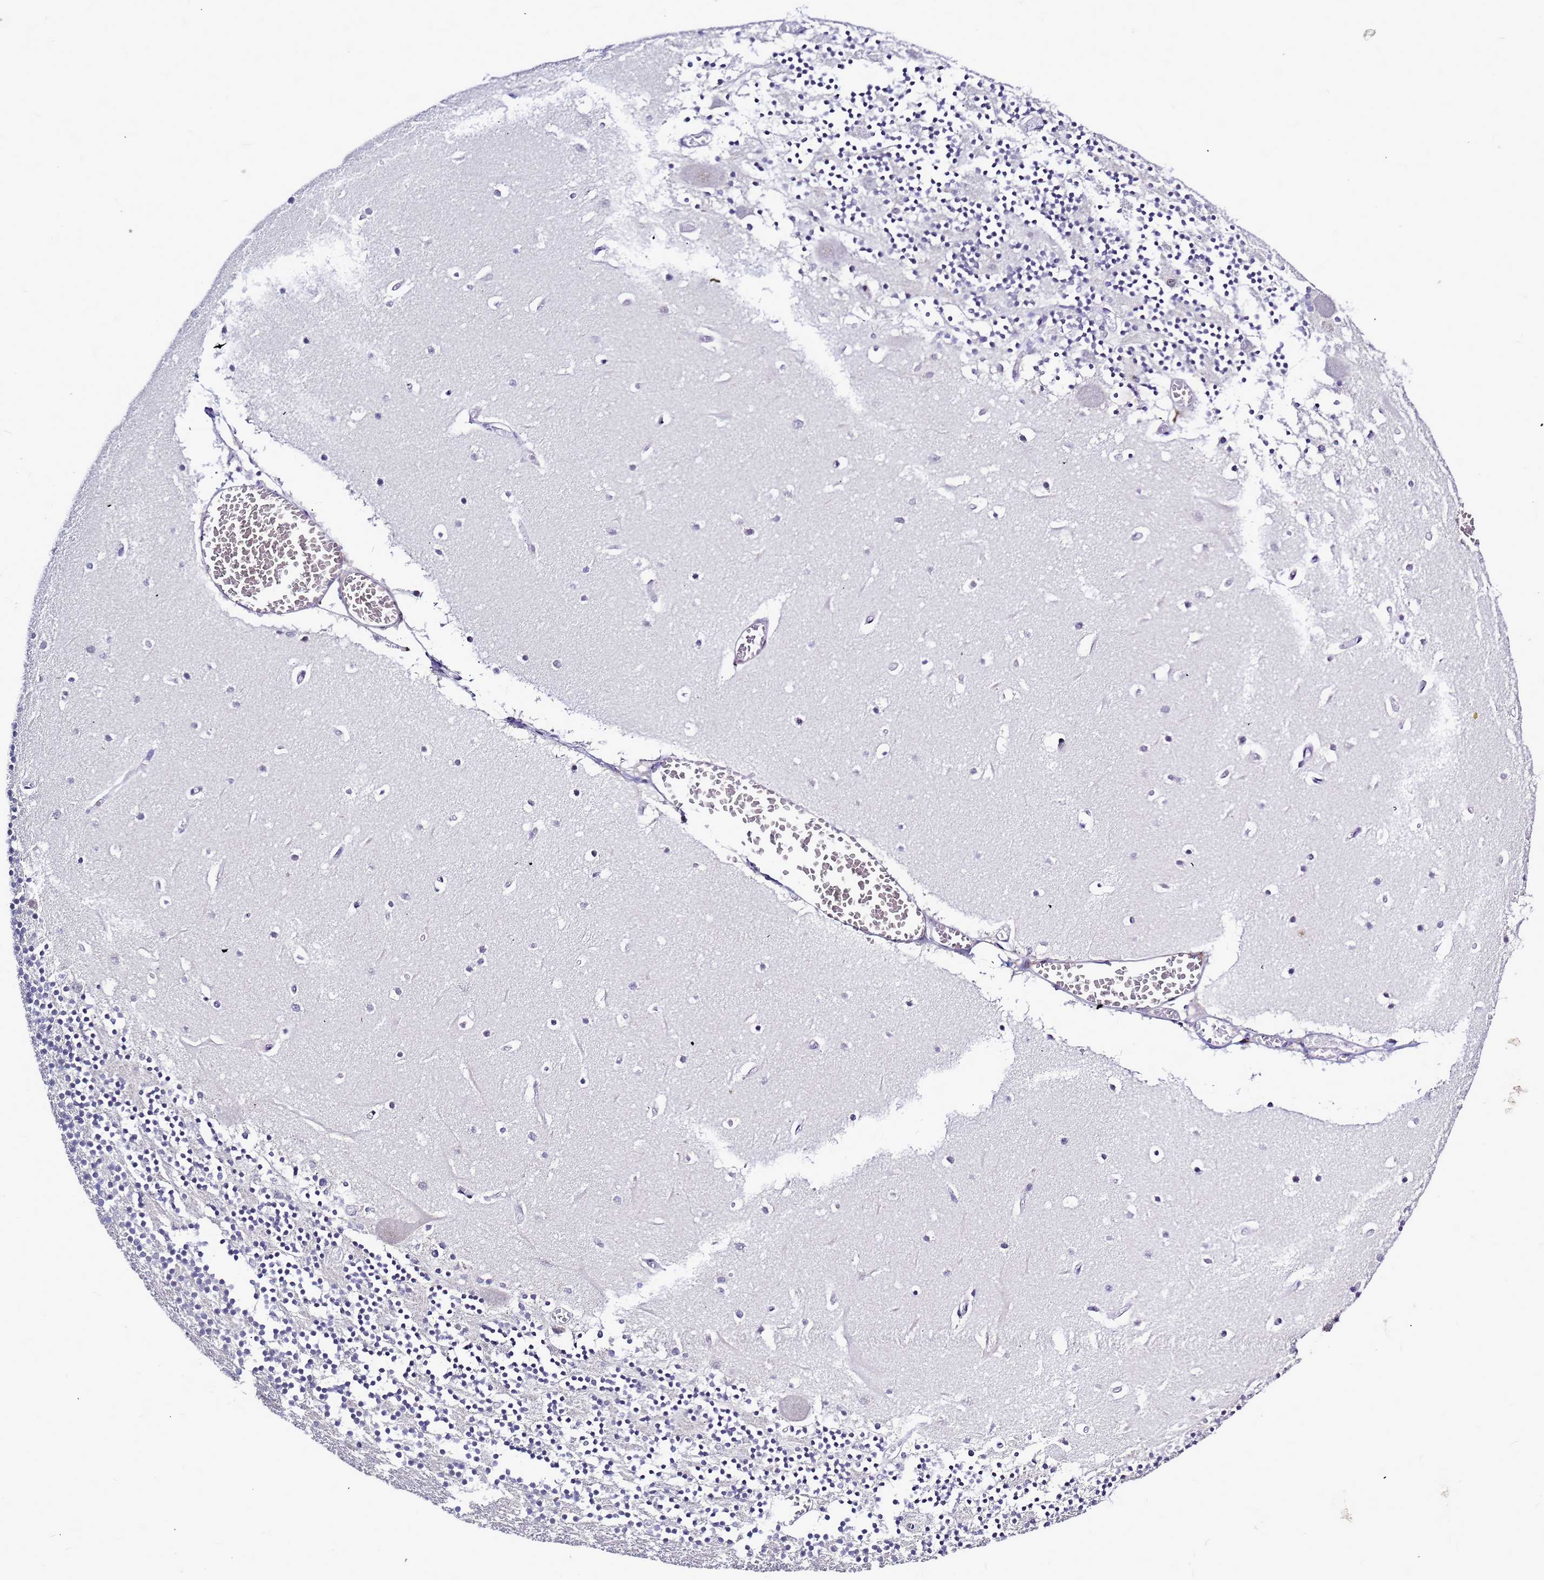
{"staining": {"intensity": "weak", "quantity": "<25%", "location": "nuclear"}, "tissue": "cerebellum", "cell_type": "Cells in granular layer", "image_type": "normal", "snomed": [{"axis": "morphology", "description": "Normal tissue, NOS"}, {"axis": "topography", "description": "Cerebellum"}], "caption": "A photomicrograph of human cerebellum is negative for staining in cells in granular layer.", "gene": "CXorf65", "patient": {"sex": "female", "age": 28}}